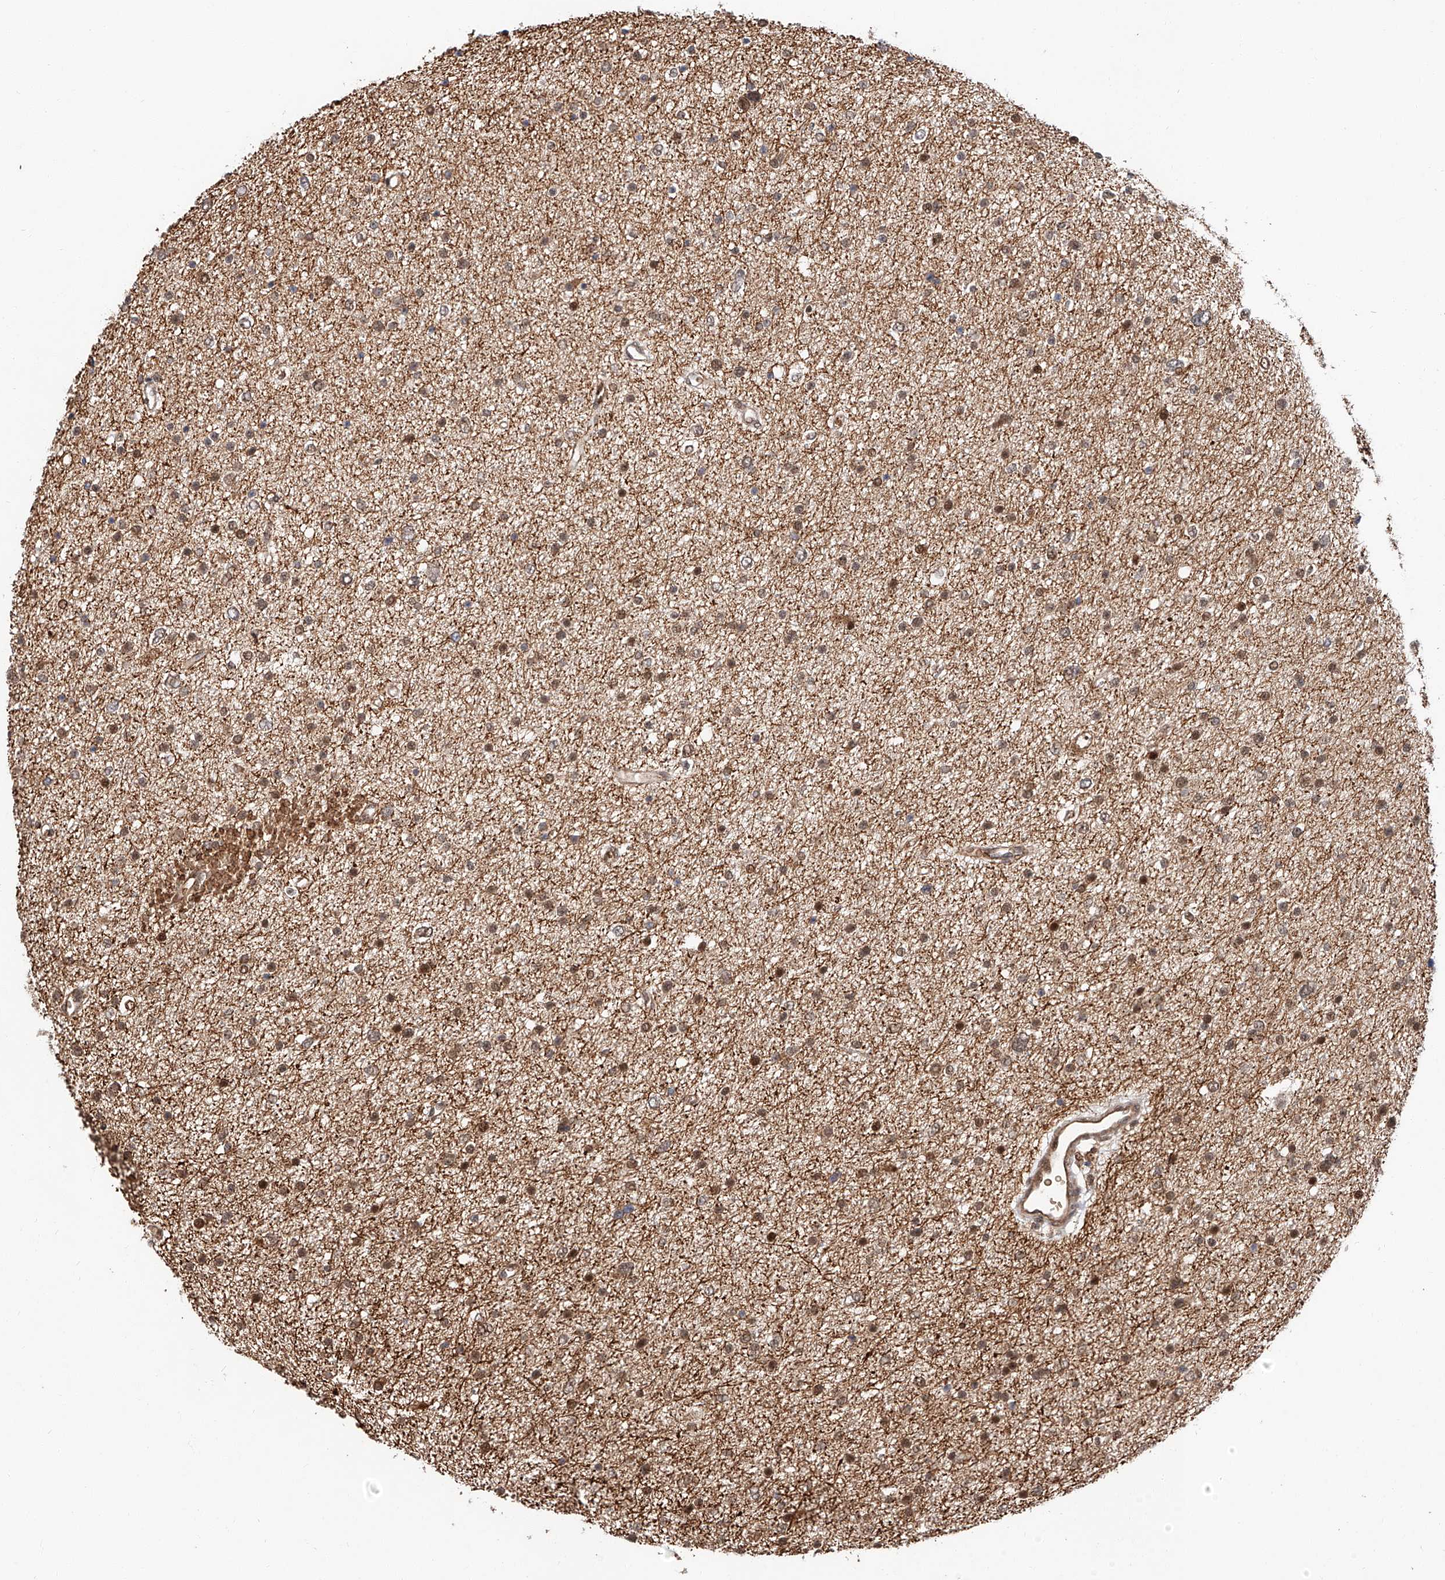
{"staining": {"intensity": "weak", "quantity": "25%-75%", "location": "cytoplasmic/membranous,nuclear"}, "tissue": "glioma", "cell_type": "Tumor cells", "image_type": "cancer", "snomed": [{"axis": "morphology", "description": "Glioma, malignant, Low grade"}, {"axis": "topography", "description": "Brain"}], "caption": "The histopathology image demonstrates a brown stain indicating the presence of a protein in the cytoplasmic/membranous and nuclear of tumor cells in glioma.", "gene": "THTPA", "patient": {"sex": "female", "age": 37}}